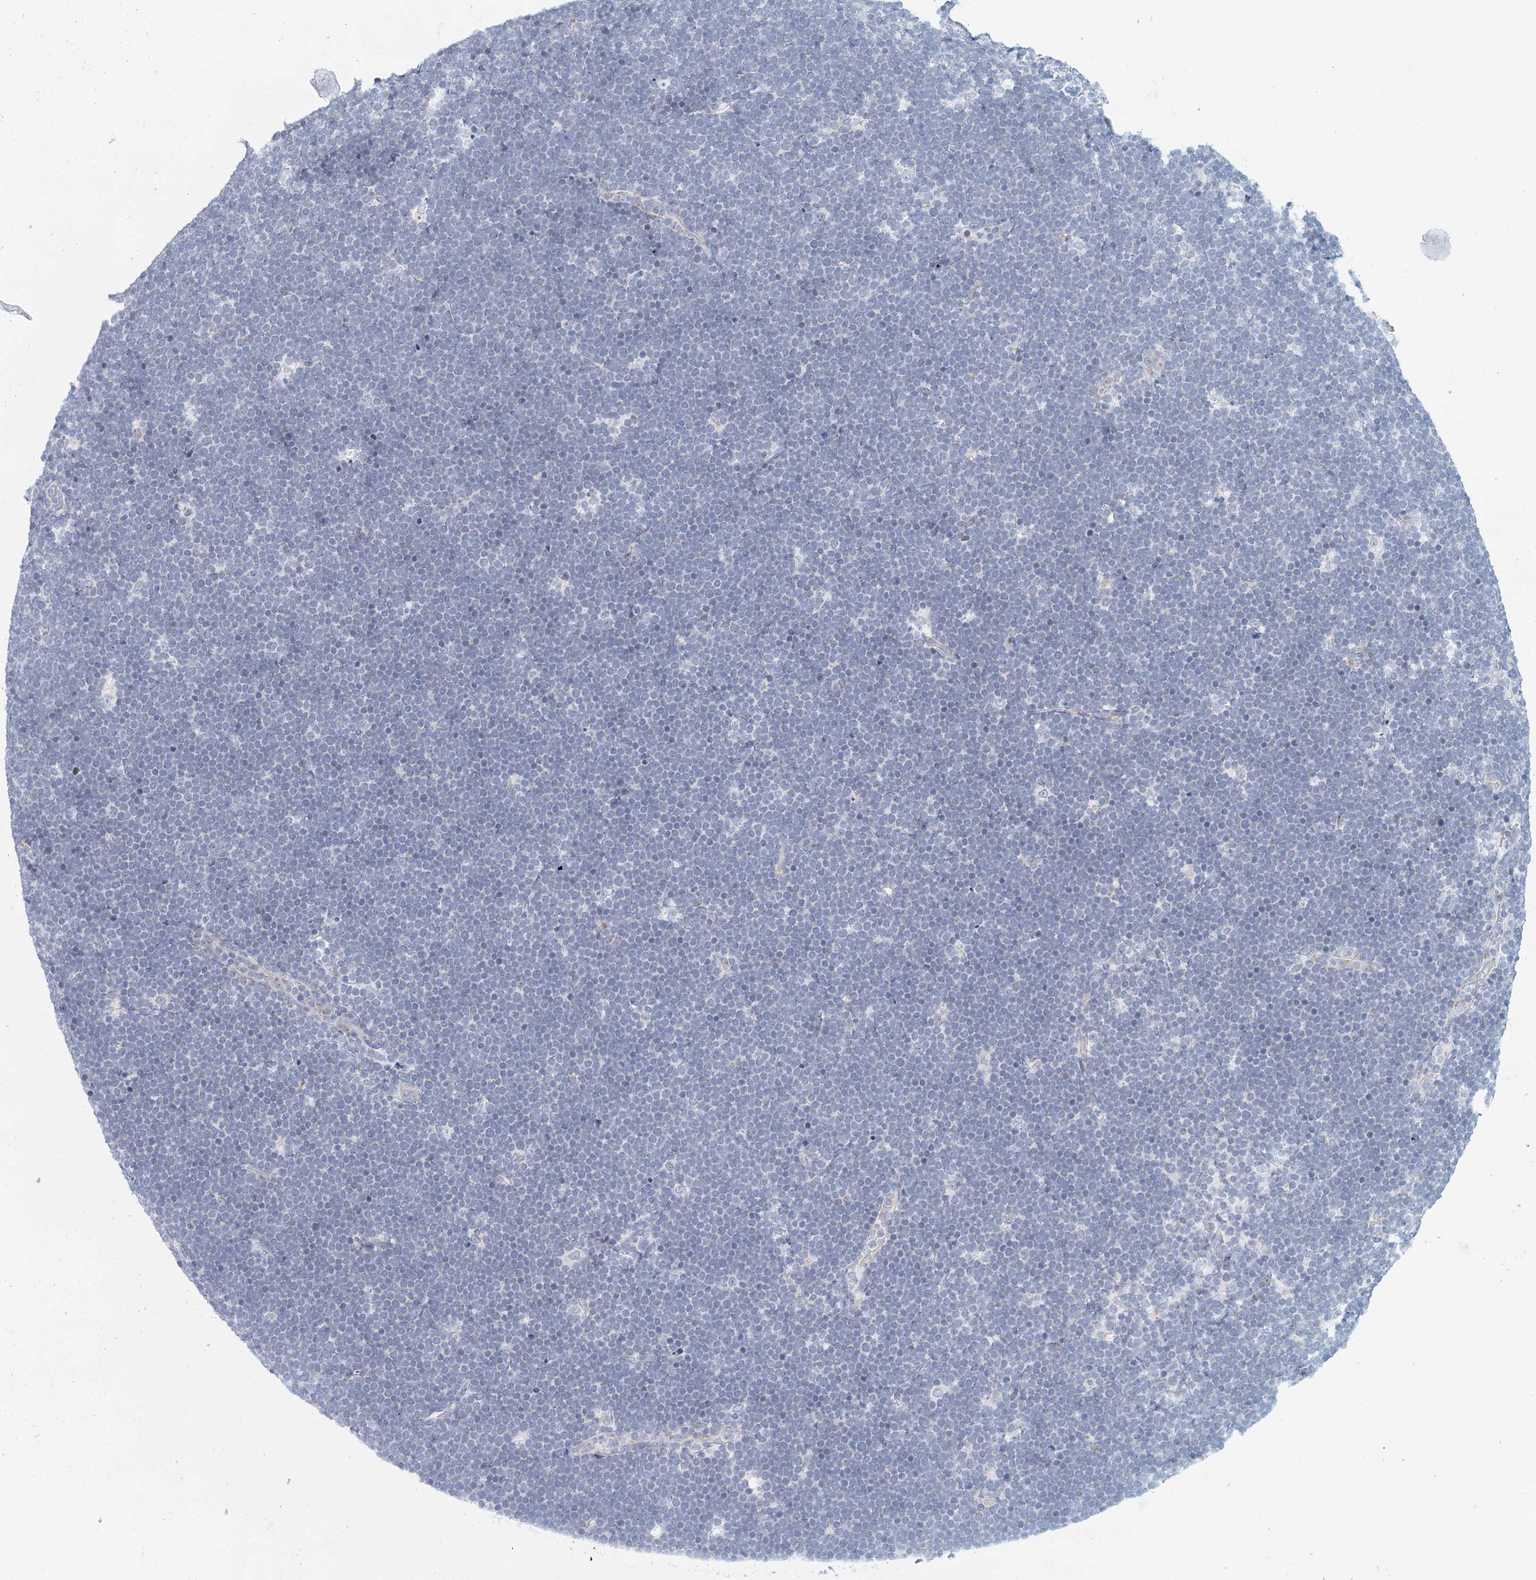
{"staining": {"intensity": "negative", "quantity": "none", "location": "none"}, "tissue": "lymphoma", "cell_type": "Tumor cells", "image_type": "cancer", "snomed": [{"axis": "morphology", "description": "Malignant lymphoma, non-Hodgkin's type, High grade"}, {"axis": "topography", "description": "Lymph node"}], "caption": "The photomicrograph shows no staining of tumor cells in lymphoma.", "gene": "ZNF527", "patient": {"sex": "male", "age": 13}}